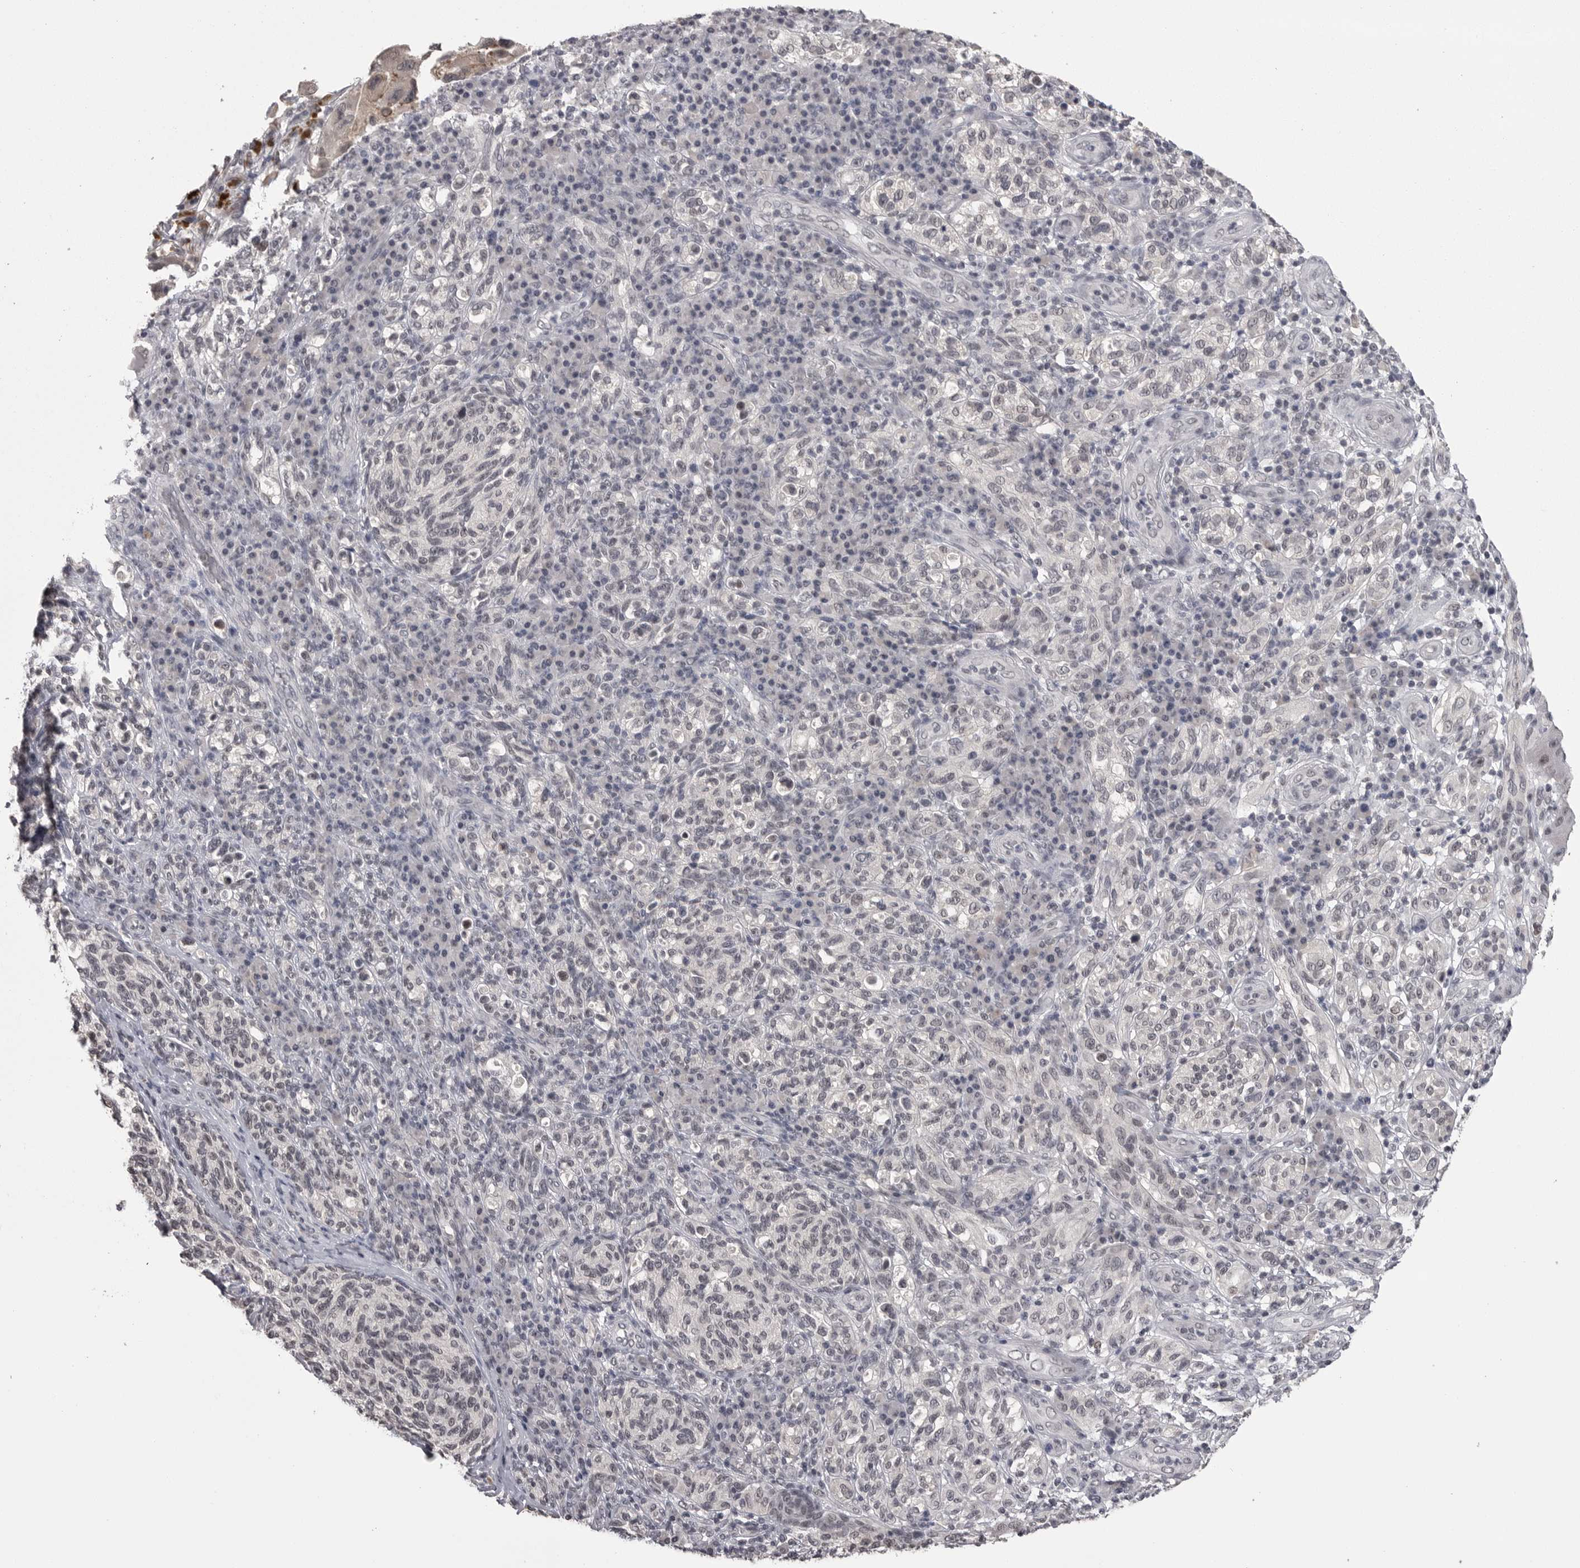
{"staining": {"intensity": "weak", "quantity": "25%-75%", "location": "nuclear"}, "tissue": "melanoma", "cell_type": "Tumor cells", "image_type": "cancer", "snomed": [{"axis": "morphology", "description": "Malignant melanoma, NOS"}, {"axis": "topography", "description": "Skin"}], "caption": "Protein expression by immunohistochemistry exhibits weak nuclear positivity in about 25%-75% of tumor cells in malignant melanoma.", "gene": "DLG2", "patient": {"sex": "female", "age": 73}}